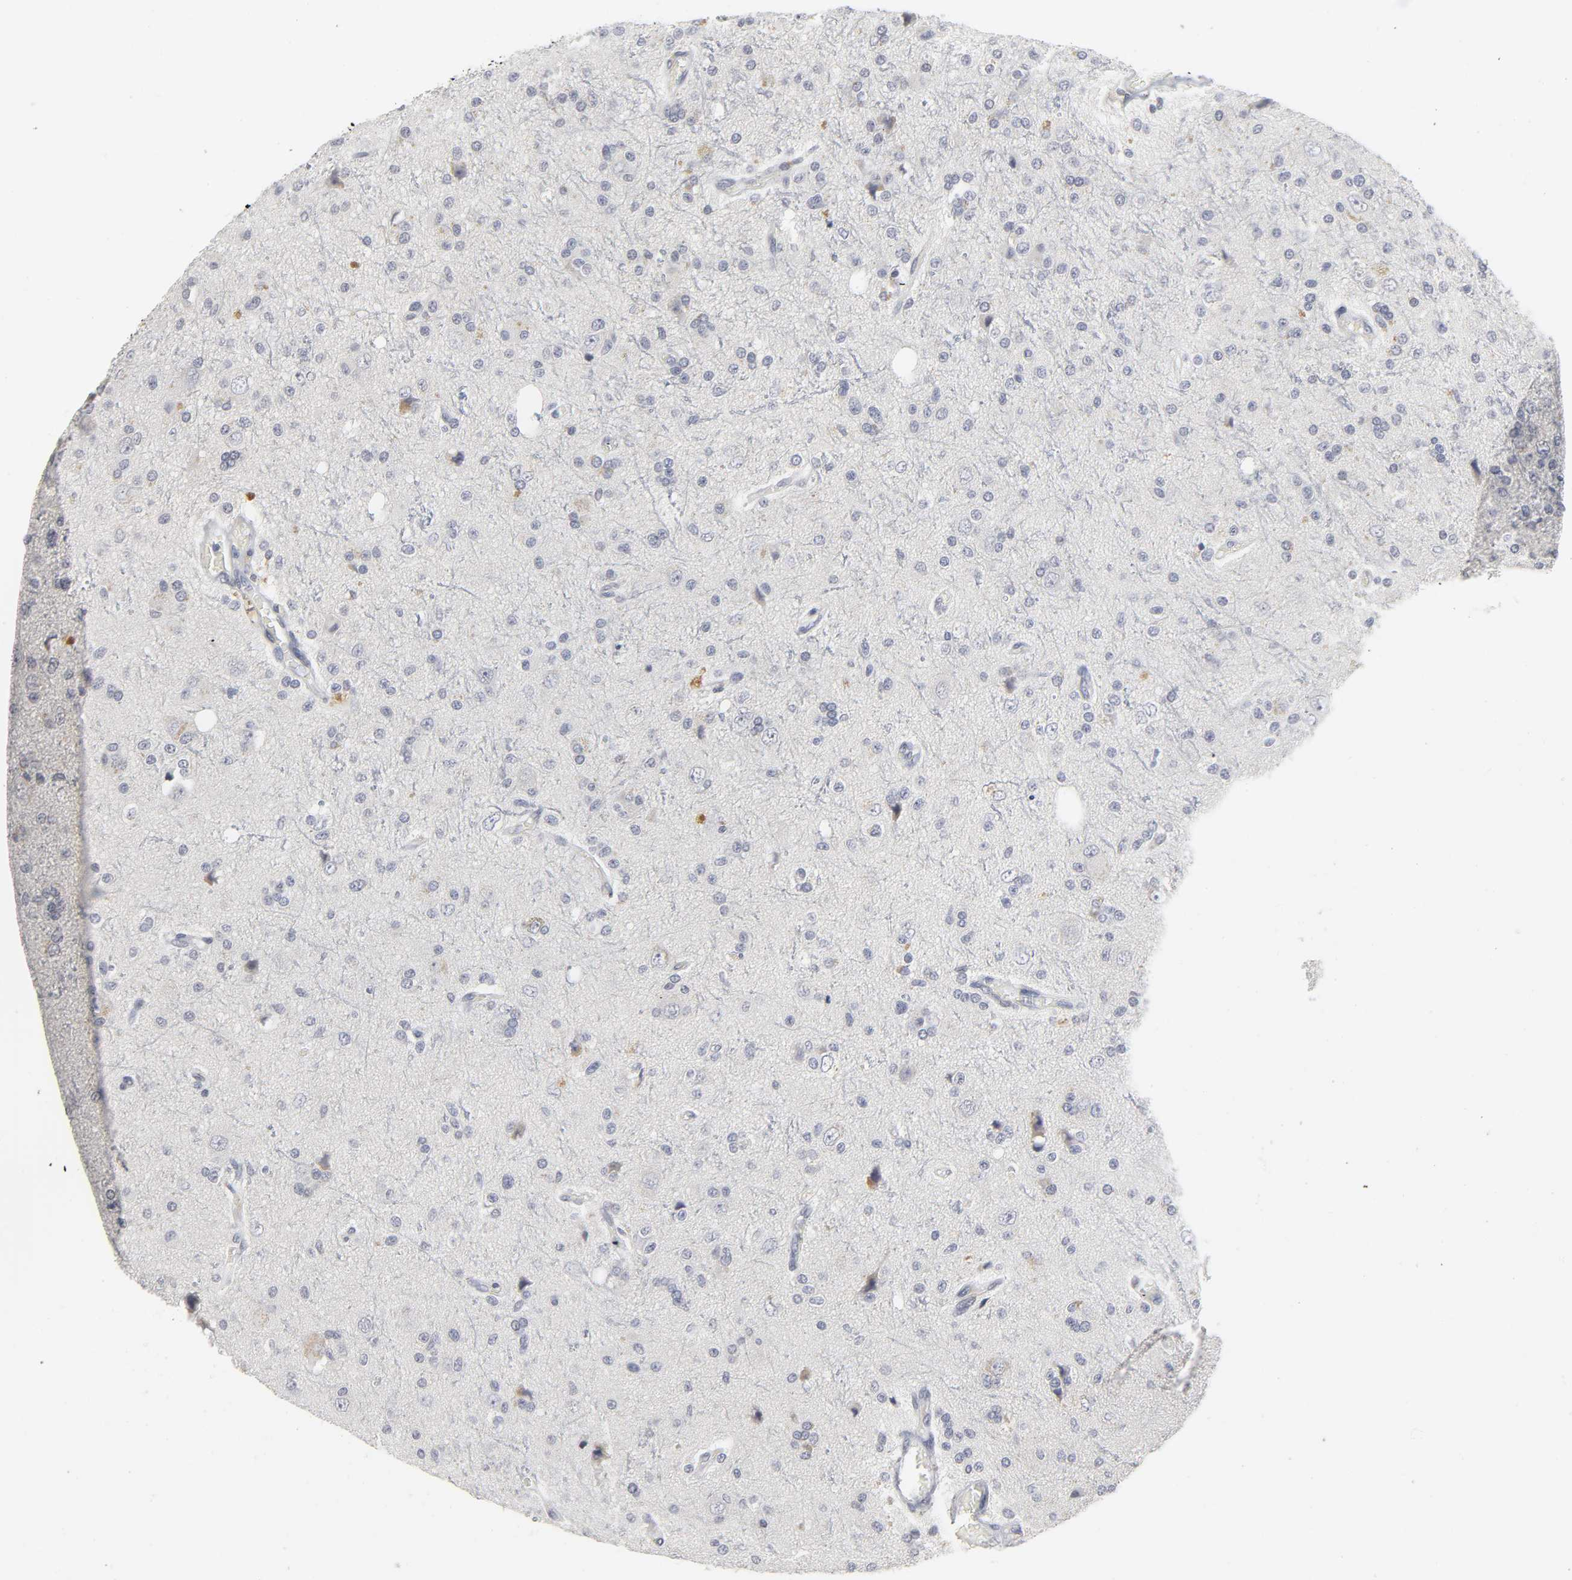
{"staining": {"intensity": "negative", "quantity": "none", "location": "none"}, "tissue": "glioma", "cell_type": "Tumor cells", "image_type": "cancer", "snomed": [{"axis": "morphology", "description": "Glioma, malignant, High grade"}, {"axis": "topography", "description": "Brain"}], "caption": "Tumor cells are negative for protein expression in human malignant glioma (high-grade). (DAB (3,3'-diaminobenzidine) IHC visualized using brightfield microscopy, high magnification).", "gene": "TCAP", "patient": {"sex": "male", "age": 47}}